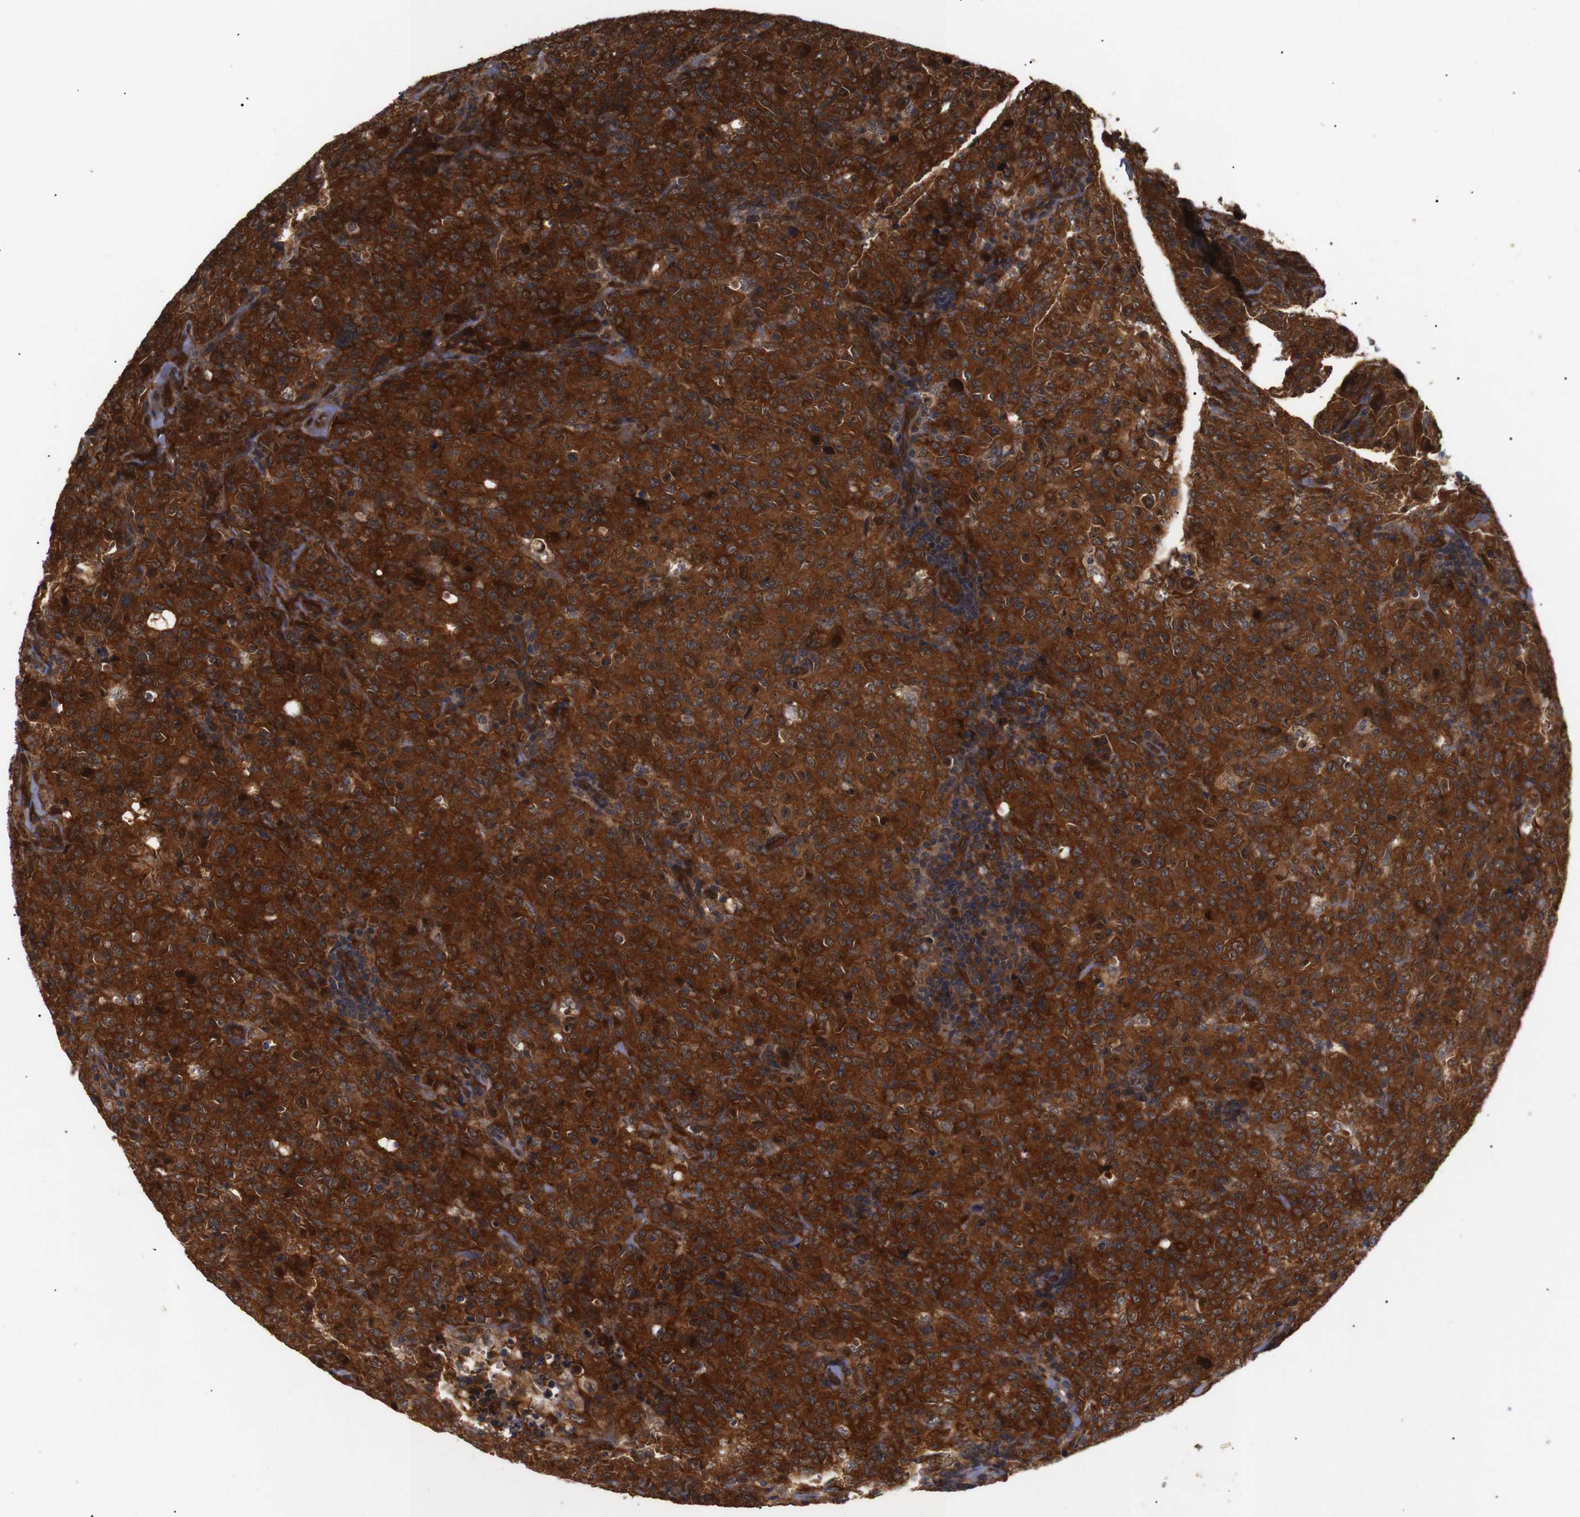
{"staining": {"intensity": "strong", "quantity": ">75%", "location": "cytoplasmic/membranous"}, "tissue": "lymphoma", "cell_type": "Tumor cells", "image_type": "cancer", "snomed": [{"axis": "morphology", "description": "Malignant lymphoma, non-Hodgkin's type, High grade"}, {"axis": "topography", "description": "Tonsil"}], "caption": "Malignant lymphoma, non-Hodgkin's type (high-grade) was stained to show a protein in brown. There is high levels of strong cytoplasmic/membranous positivity in approximately >75% of tumor cells. Nuclei are stained in blue.", "gene": "PAWR", "patient": {"sex": "female", "age": 36}}